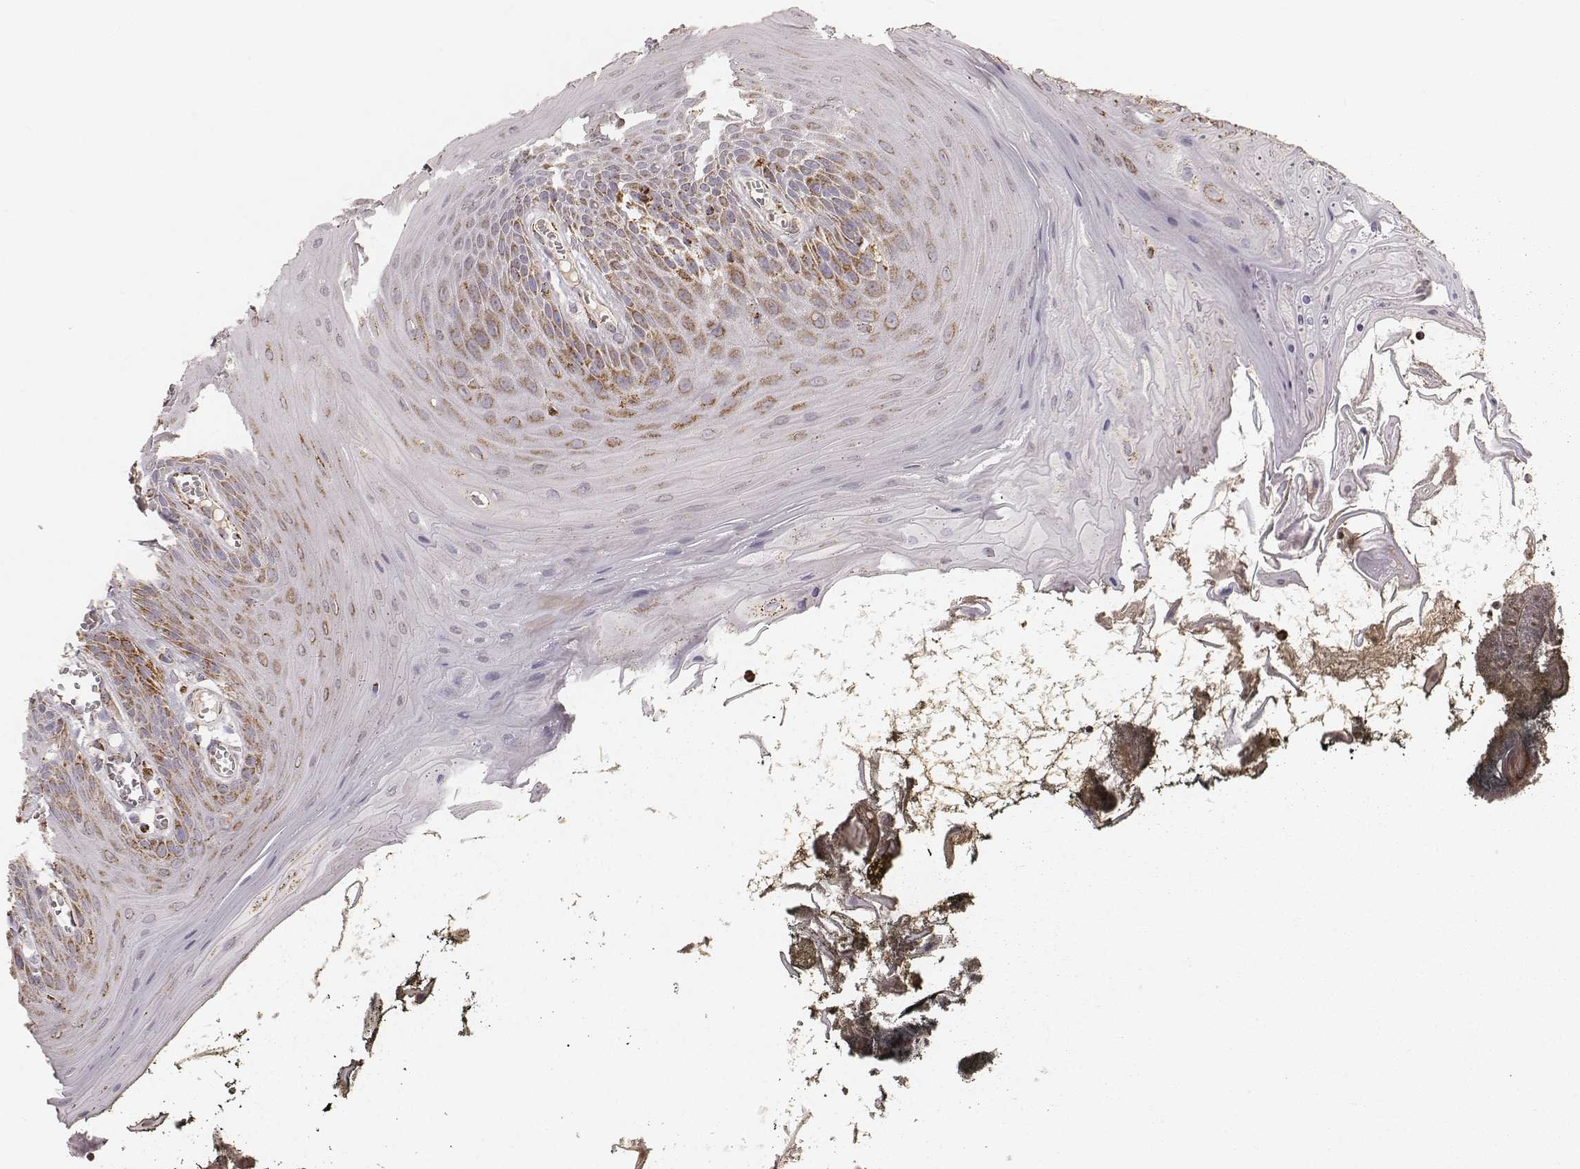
{"staining": {"intensity": "moderate", "quantity": ">75%", "location": "cytoplasmic/membranous"}, "tissue": "oral mucosa", "cell_type": "Squamous epithelial cells", "image_type": "normal", "snomed": [{"axis": "morphology", "description": "Normal tissue, NOS"}, {"axis": "topography", "description": "Oral tissue"}], "caption": "Immunohistochemical staining of benign human oral mucosa demonstrates medium levels of moderate cytoplasmic/membranous positivity in about >75% of squamous epithelial cells.", "gene": "CS", "patient": {"sex": "male", "age": 9}}